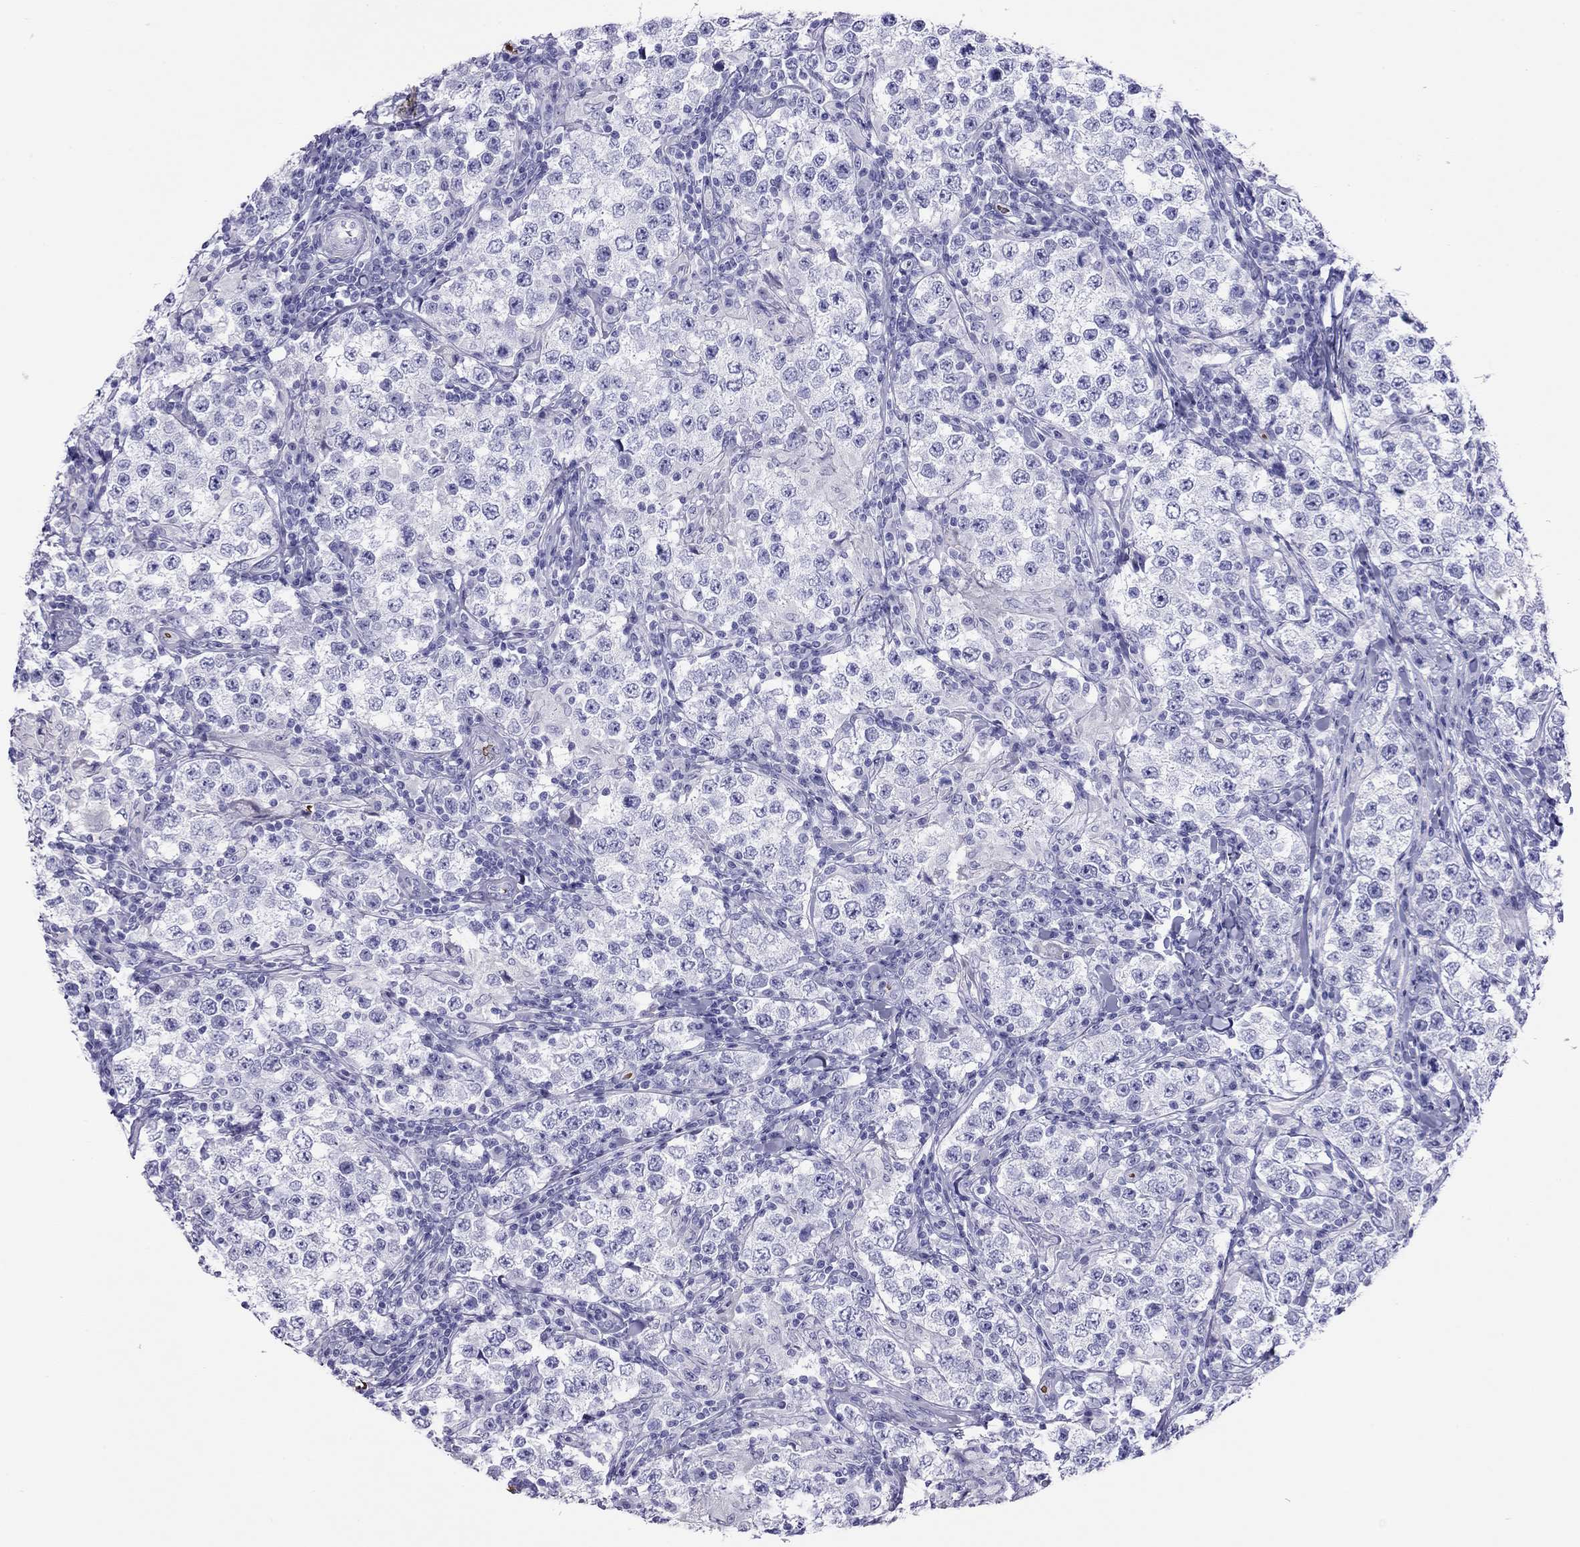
{"staining": {"intensity": "negative", "quantity": "none", "location": "none"}, "tissue": "testis cancer", "cell_type": "Tumor cells", "image_type": "cancer", "snomed": [{"axis": "morphology", "description": "Seminoma, NOS"}, {"axis": "morphology", "description": "Carcinoma, Embryonal, NOS"}, {"axis": "topography", "description": "Testis"}], "caption": "Testis embryonal carcinoma was stained to show a protein in brown. There is no significant expression in tumor cells. Nuclei are stained in blue.", "gene": "PTPRN", "patient": {"sex": "male", "age": 41}}